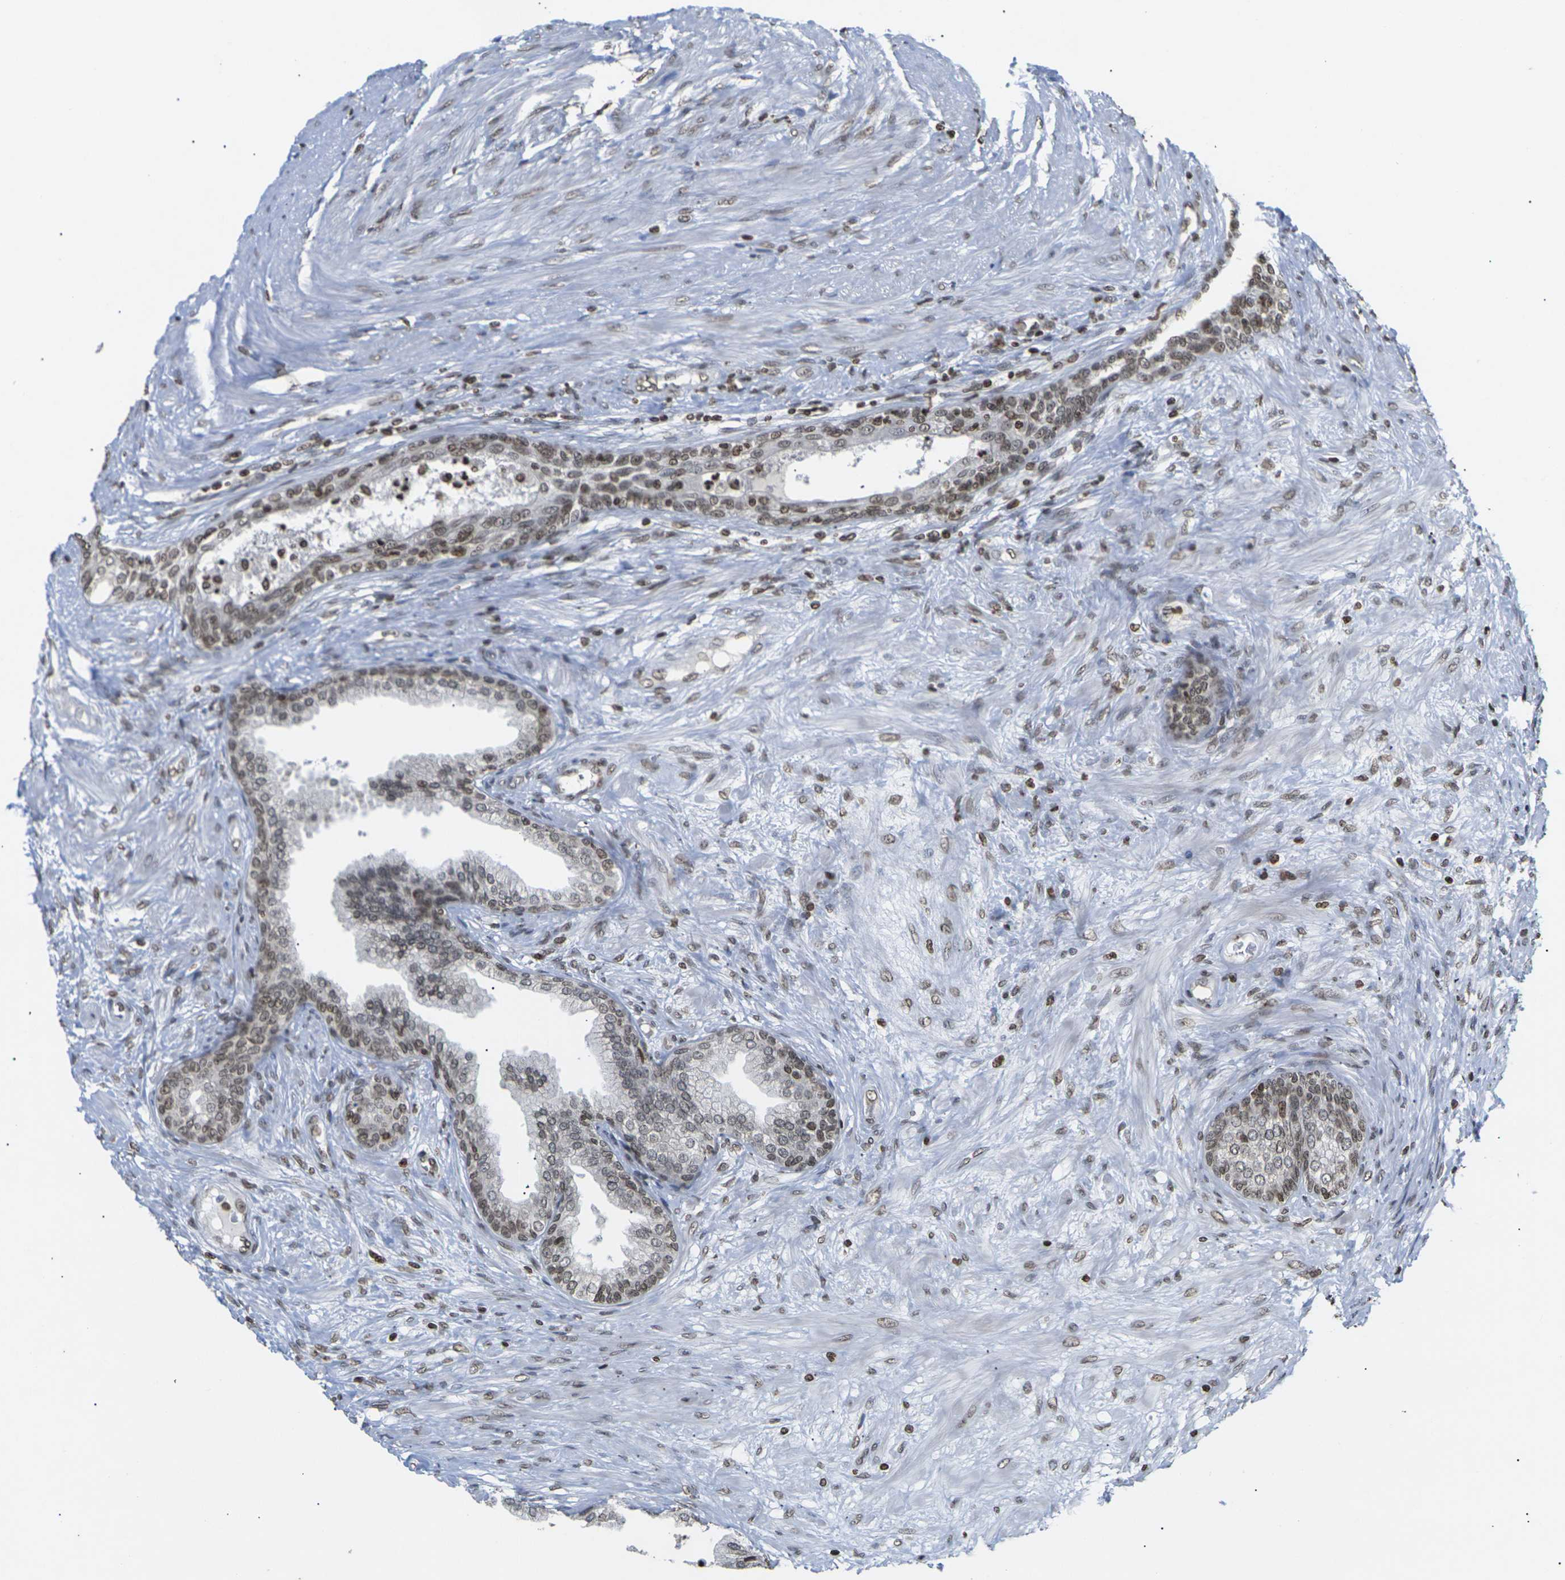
{"staining": {"intensity": "moderate", "quantity": "25%-75%", "location": "nuclear"}, "tissue": "prostate", "cell_type": "Glandular cells", "image_type": "normal", "snomed": [{"axis": "morphology", "description": "Normal tissue, NOS"}, {"axis": "topography", "description": "Prostate"}], "caption": "Brown immunohistochemical staining in normal prostate demonstrates moderate nuclear expression in about 25%-75% of glandular cells.", "gene": "ETV5", "patient": {"sex": "male", "age": 76}}